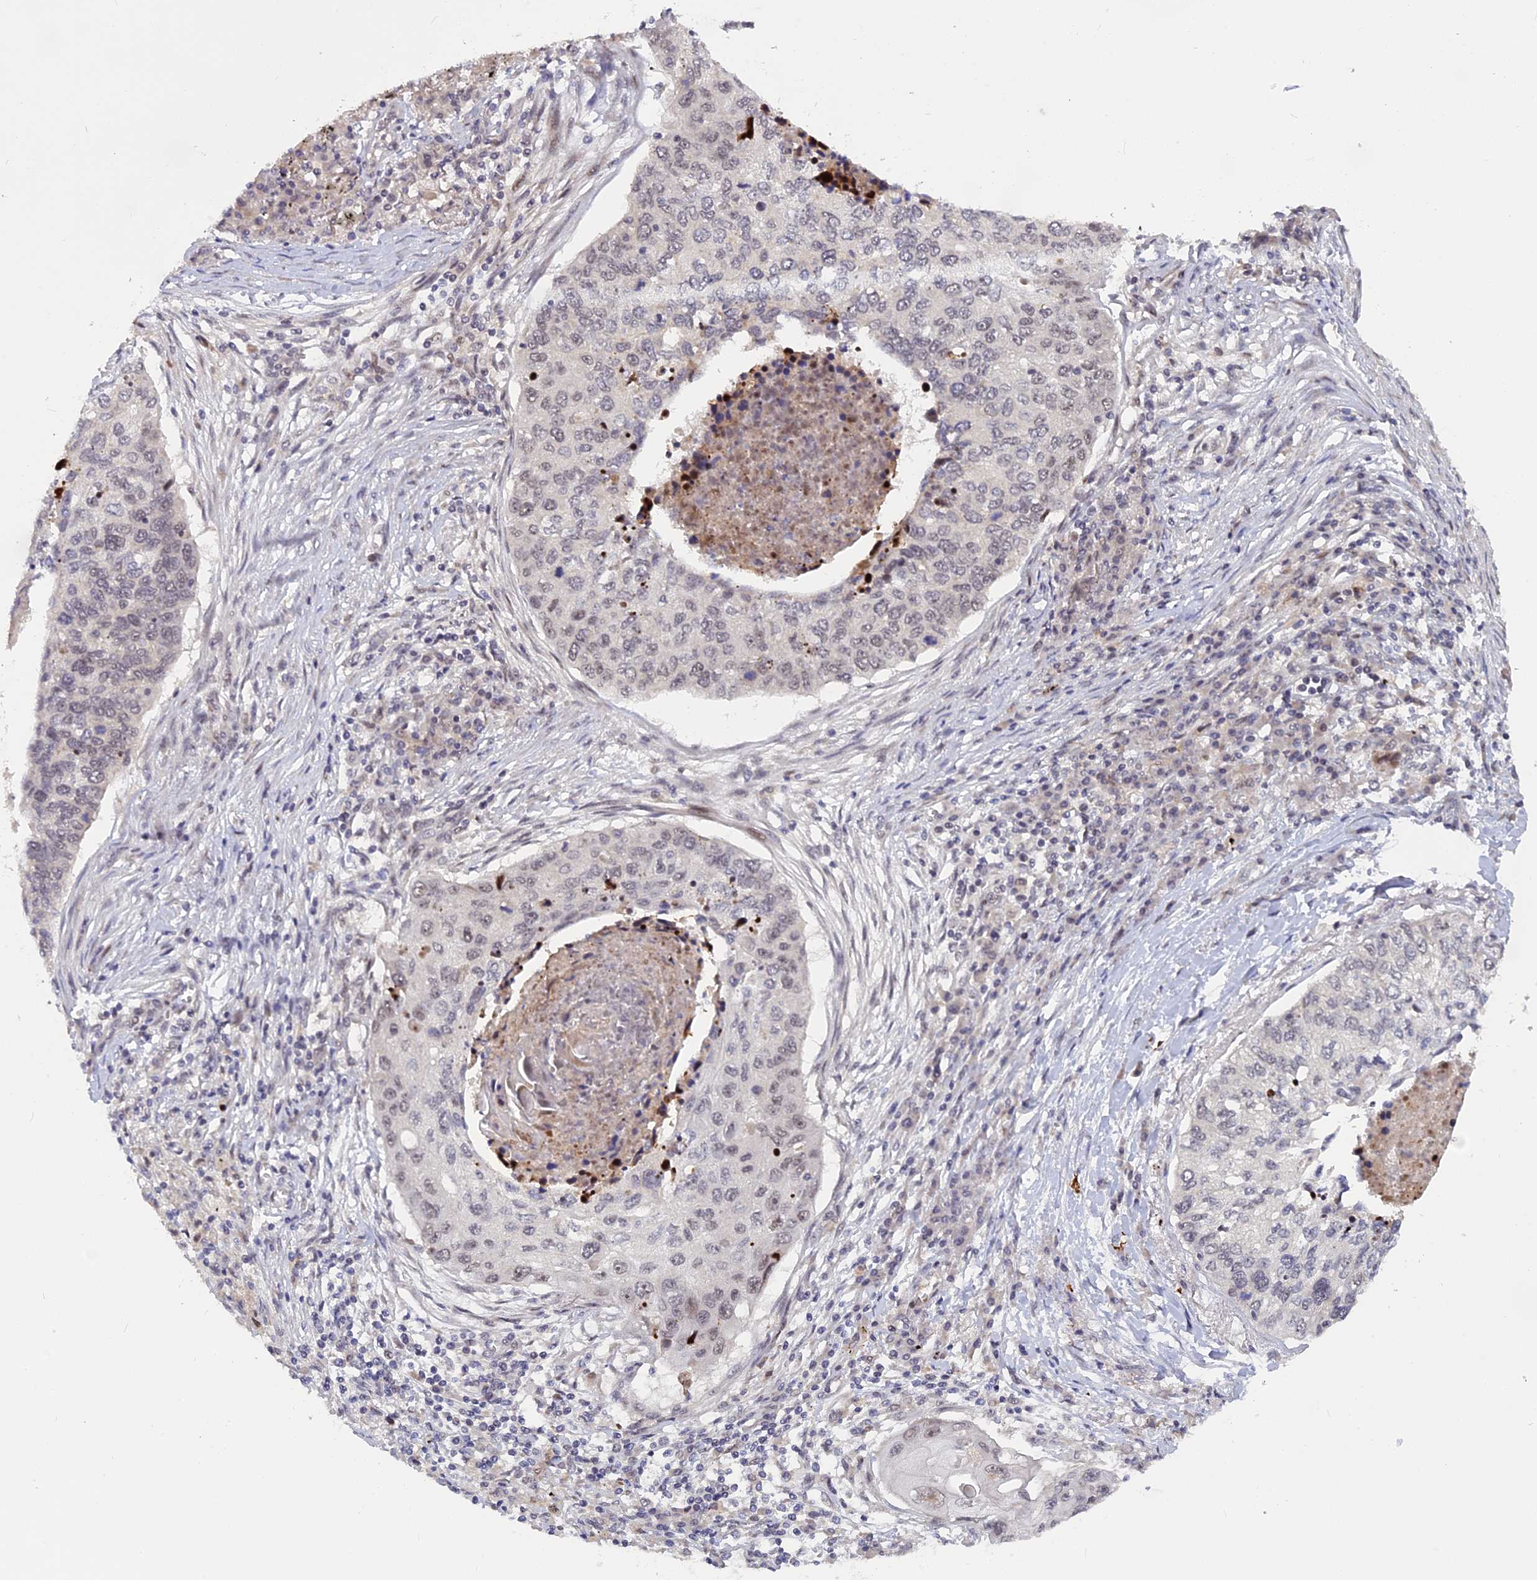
{"staining": {"intensity": "weak", "quantity": "<25%", "location": "nuclear"}, "tissue": "lung cancer", "cell_type": "Tumor cells", "image_type": "cancer", "snomed": [{"axis": "morphology", "description": "Squamous cell carcinoma, NOS"}, {"axis": "topography", "description": "Lung"}], "caption": "IHC of human lung squamous cell carcinoma displays no expression in tumor cells.", "gene": "POLR2C", "patient": {"sex": "female", "age": 63}}